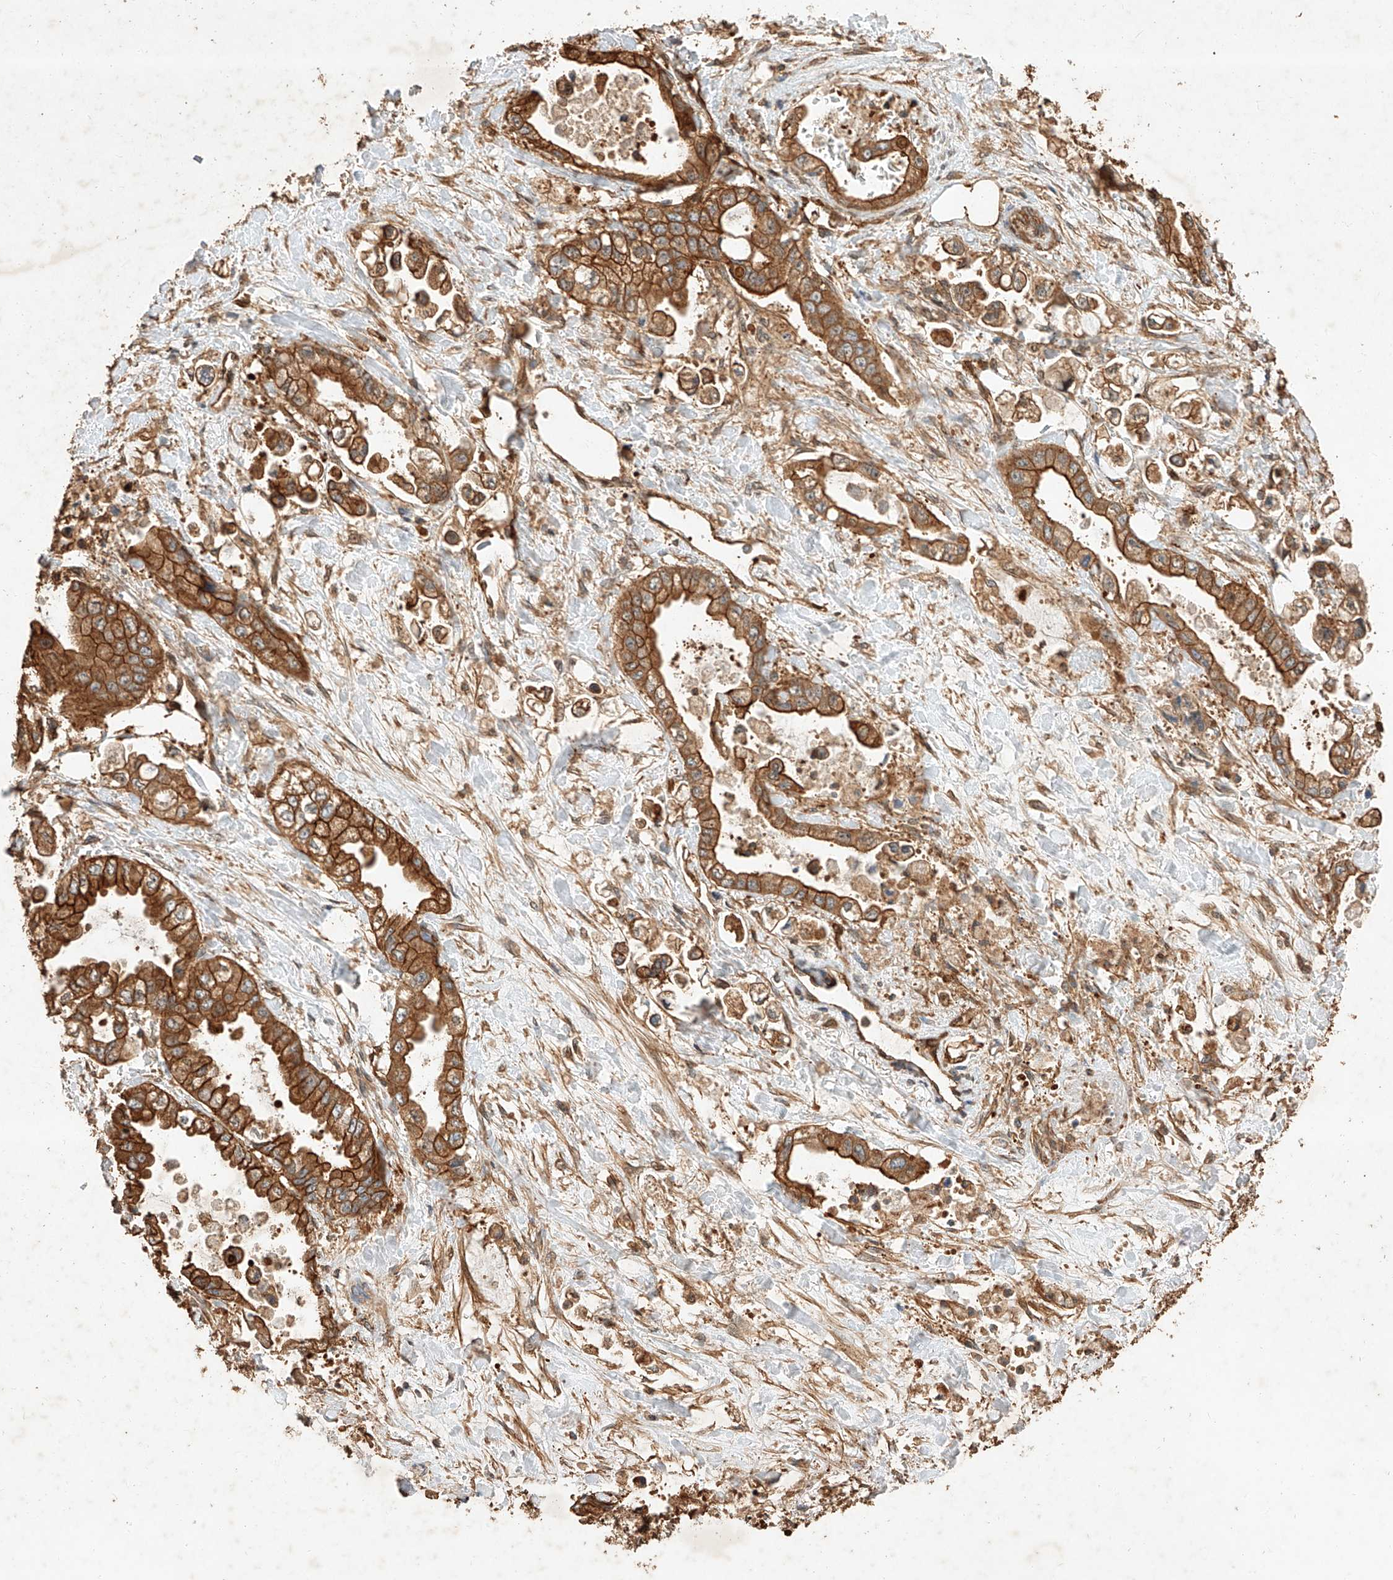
{"staining": {"intensity": "strong", "quantity": ">75%", "location": "cytoplasmic/membranous"}, "tissue": "stomach cancer", "cell_type": "Tumor cells", "image_type": "cancer", "snomed": [{"axis": "morphology", "description": "Adenocarcinoma, NOS"}, {"axis": "topography", "description": "Stomach"}], "caption": "A high-resolution image shows IHC staining of stomach cancer, which shows strong cytoplasmic/membranous staining in approximately >75% of tumor cells.", "gene": "GHDC", "patient": {"sex": "male", "age": 62}}